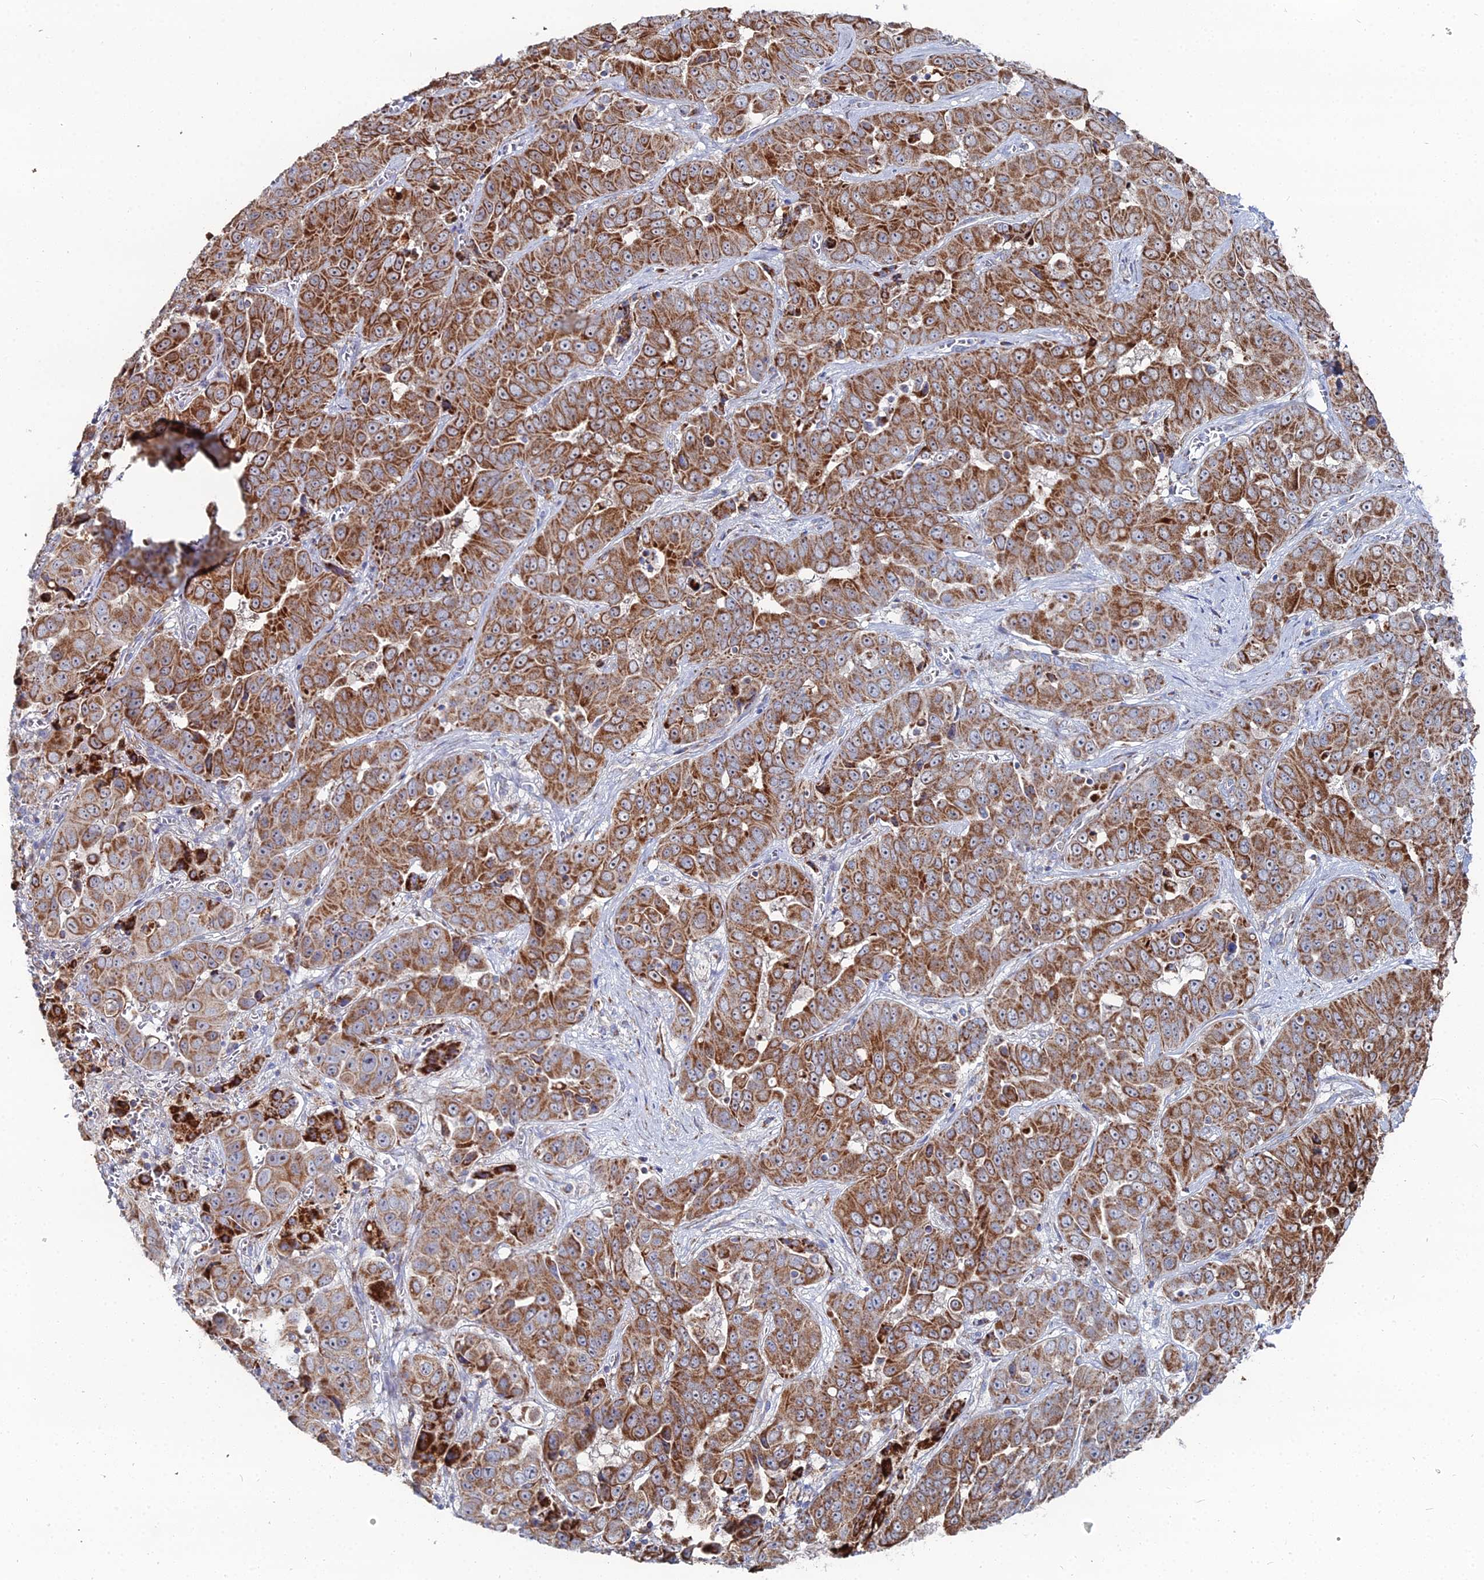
{"staining": {"intensity": "strong", "quantity": ">75%", "location": "cytoplasmic/membranous"}, "tissue": "liver cancer", "cell_type": "Tumor cells", "image_type": "cancer", "snomed": [{"axis": "morphology", "description": "Cholangiocarcinoma"}, {"axis": "topography", "description": "Liver"}], "caption": "Liver cancer stained with a brown dye demonstrates strong cytoplasmic/membranous positive positivity in approximately >75% of tumor cells.", "gene": "MPC1", "patient": {"sex": "female", "age": 52}}